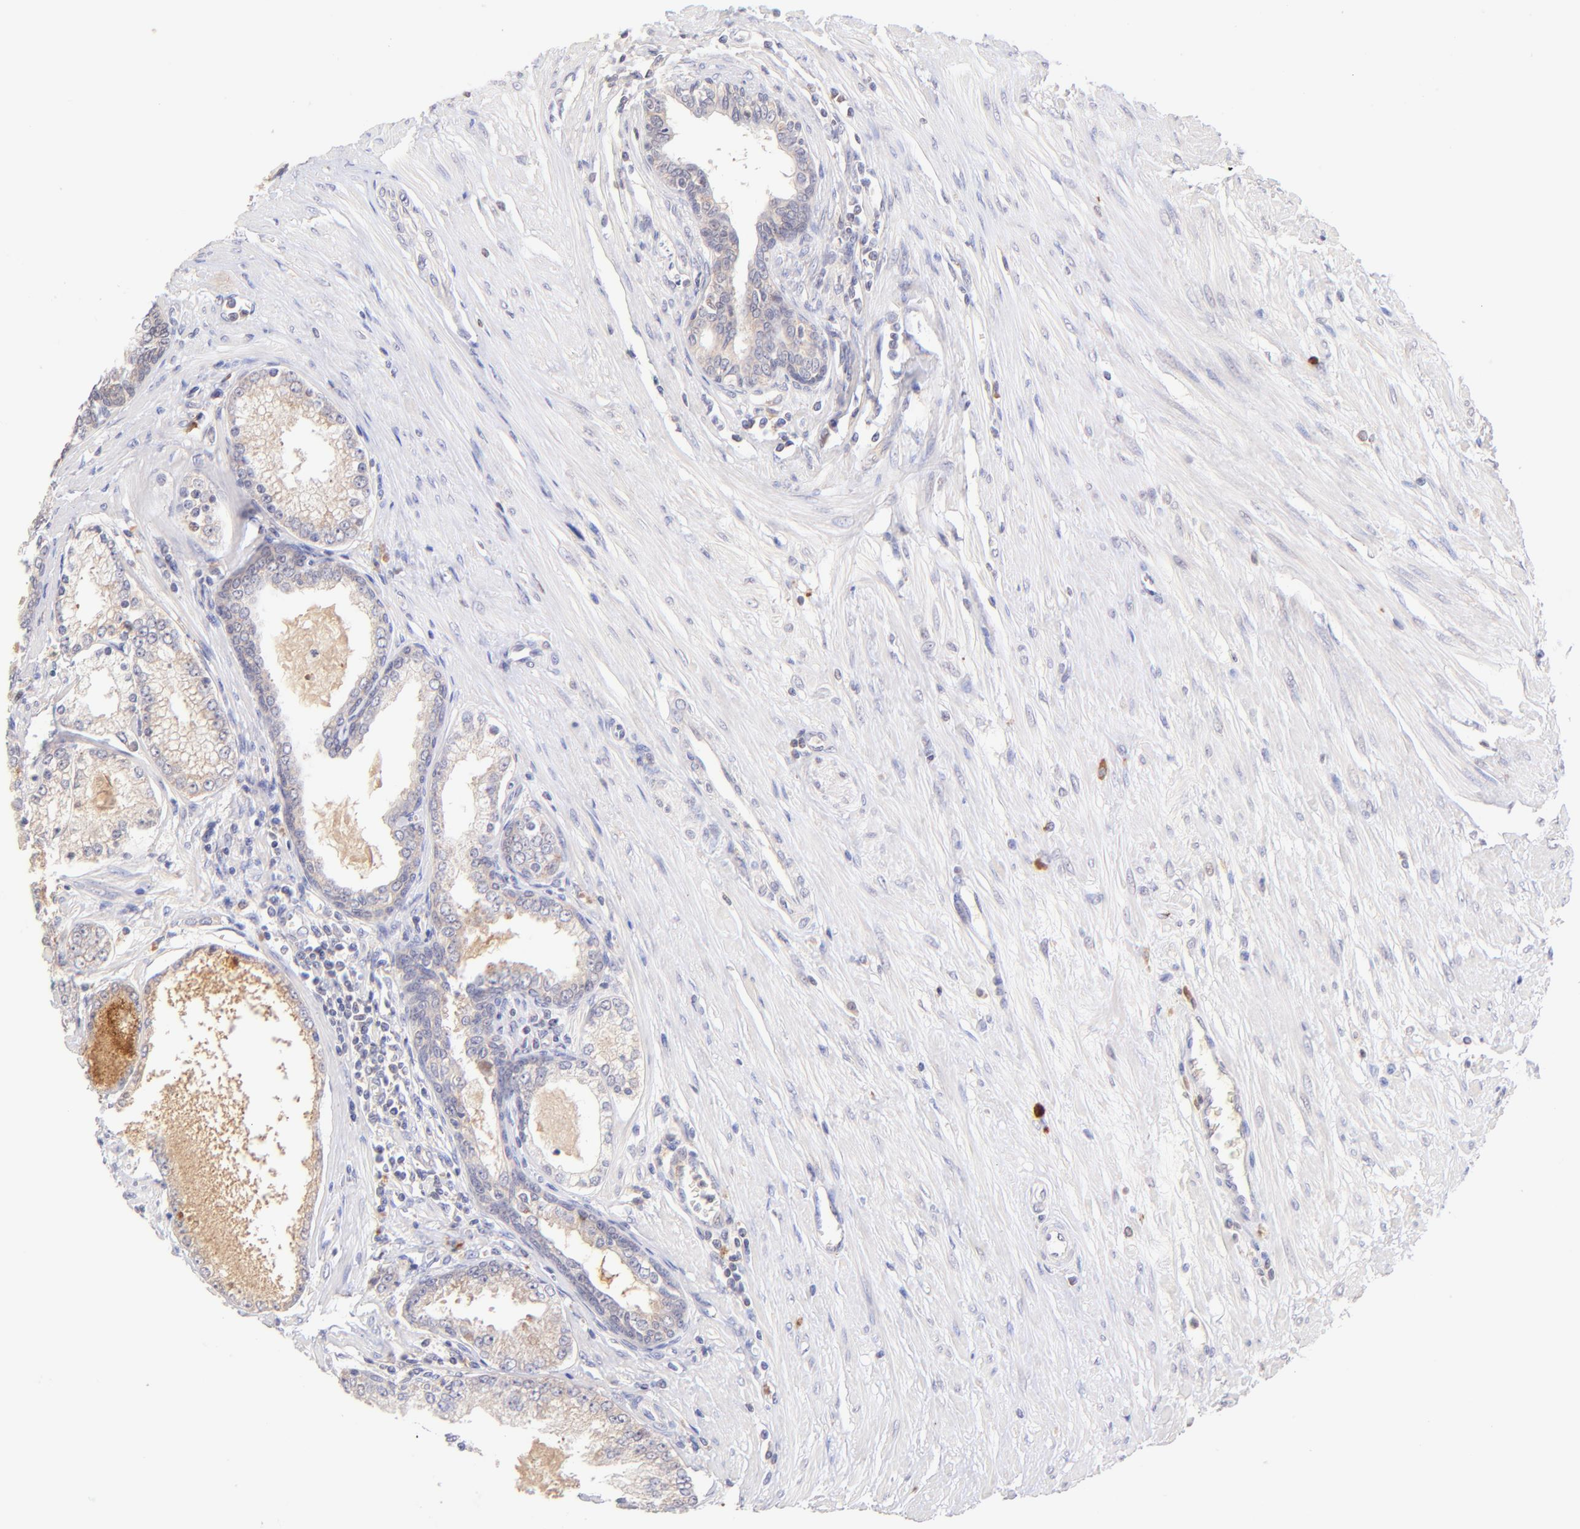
{"staining": {"intensity": "weak", "quantity": ">75%", "location": "cytoplasmic/membranous"}, "tissue": "prostate cancer", "cell_type": "Tumor cells", "image_type": "cancer", "snomed": [{"axis": "morphology", "description": "Adenocarcinoma, Medium grade"}, {"axis": "topography", "description": "Prostate"}], "caption": "Weak cytoplasmic/membranous protein staining is identified in about >75% of tumor cells in prostate medium-grade adenocarcinoma. (Brightfield microscopy of DAB IHC at high magnification).", "gene": "RPL11", "patient": {"sex": "male", "age": 72}}